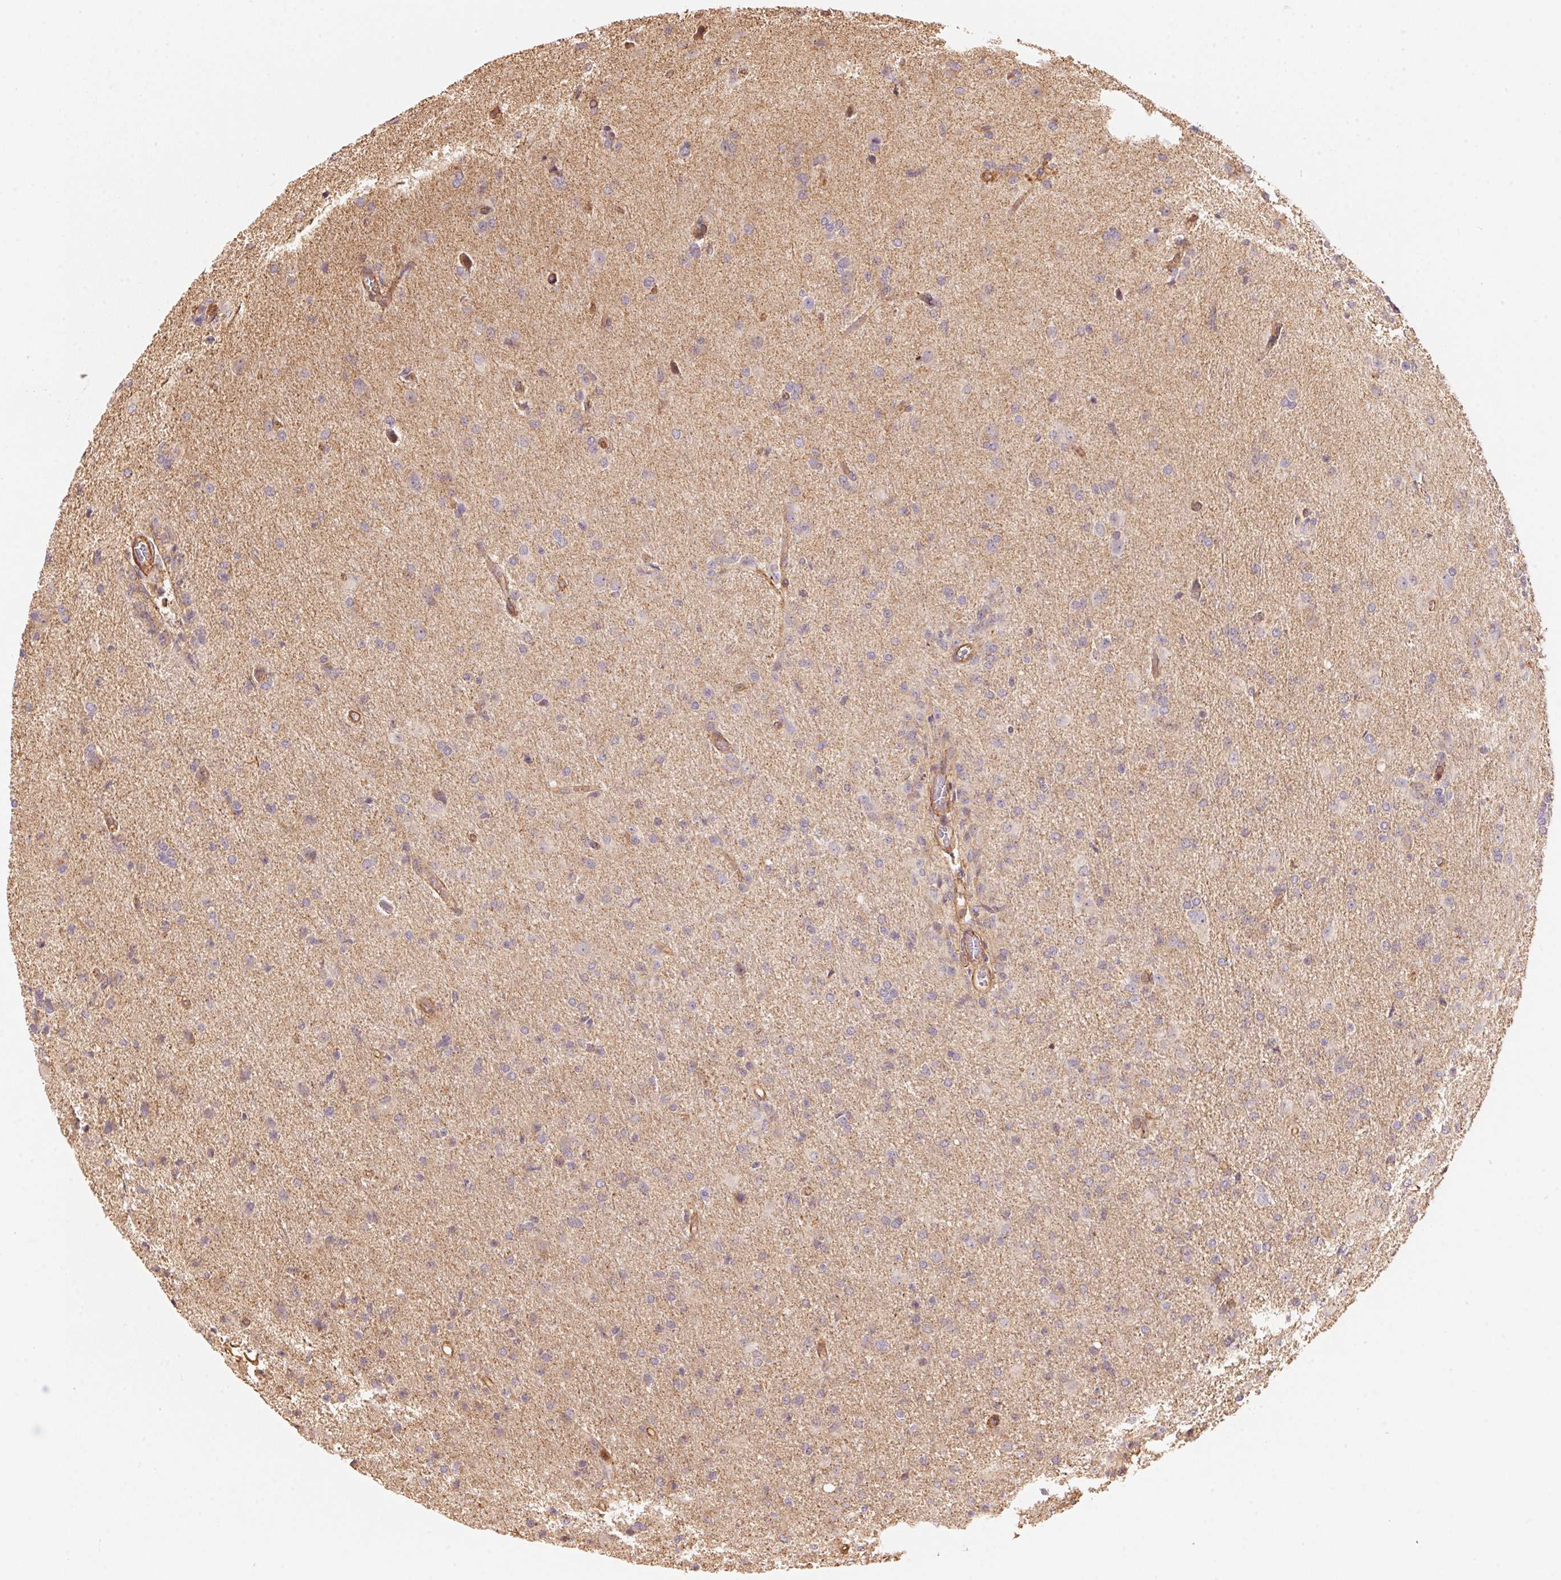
{"staining": {"intensity": "negative", "quantity": "none", "location": "none"}, "tissue": "glioma", "cell_type": "Tumor cells", "image_type": "cancer", "snomed": [{"axis": "morphology", "description": "Glioma, malignant, High grade"}, {"axis": "topography", "description": "Brain"}], "caption": "Immunohistochemistry (IHC) image of human glioma stained for a protein (brown), which shows no positivity in tumor cells.", "gene": "FRAS1", "patient": {"sex": "male", "age": 68}}